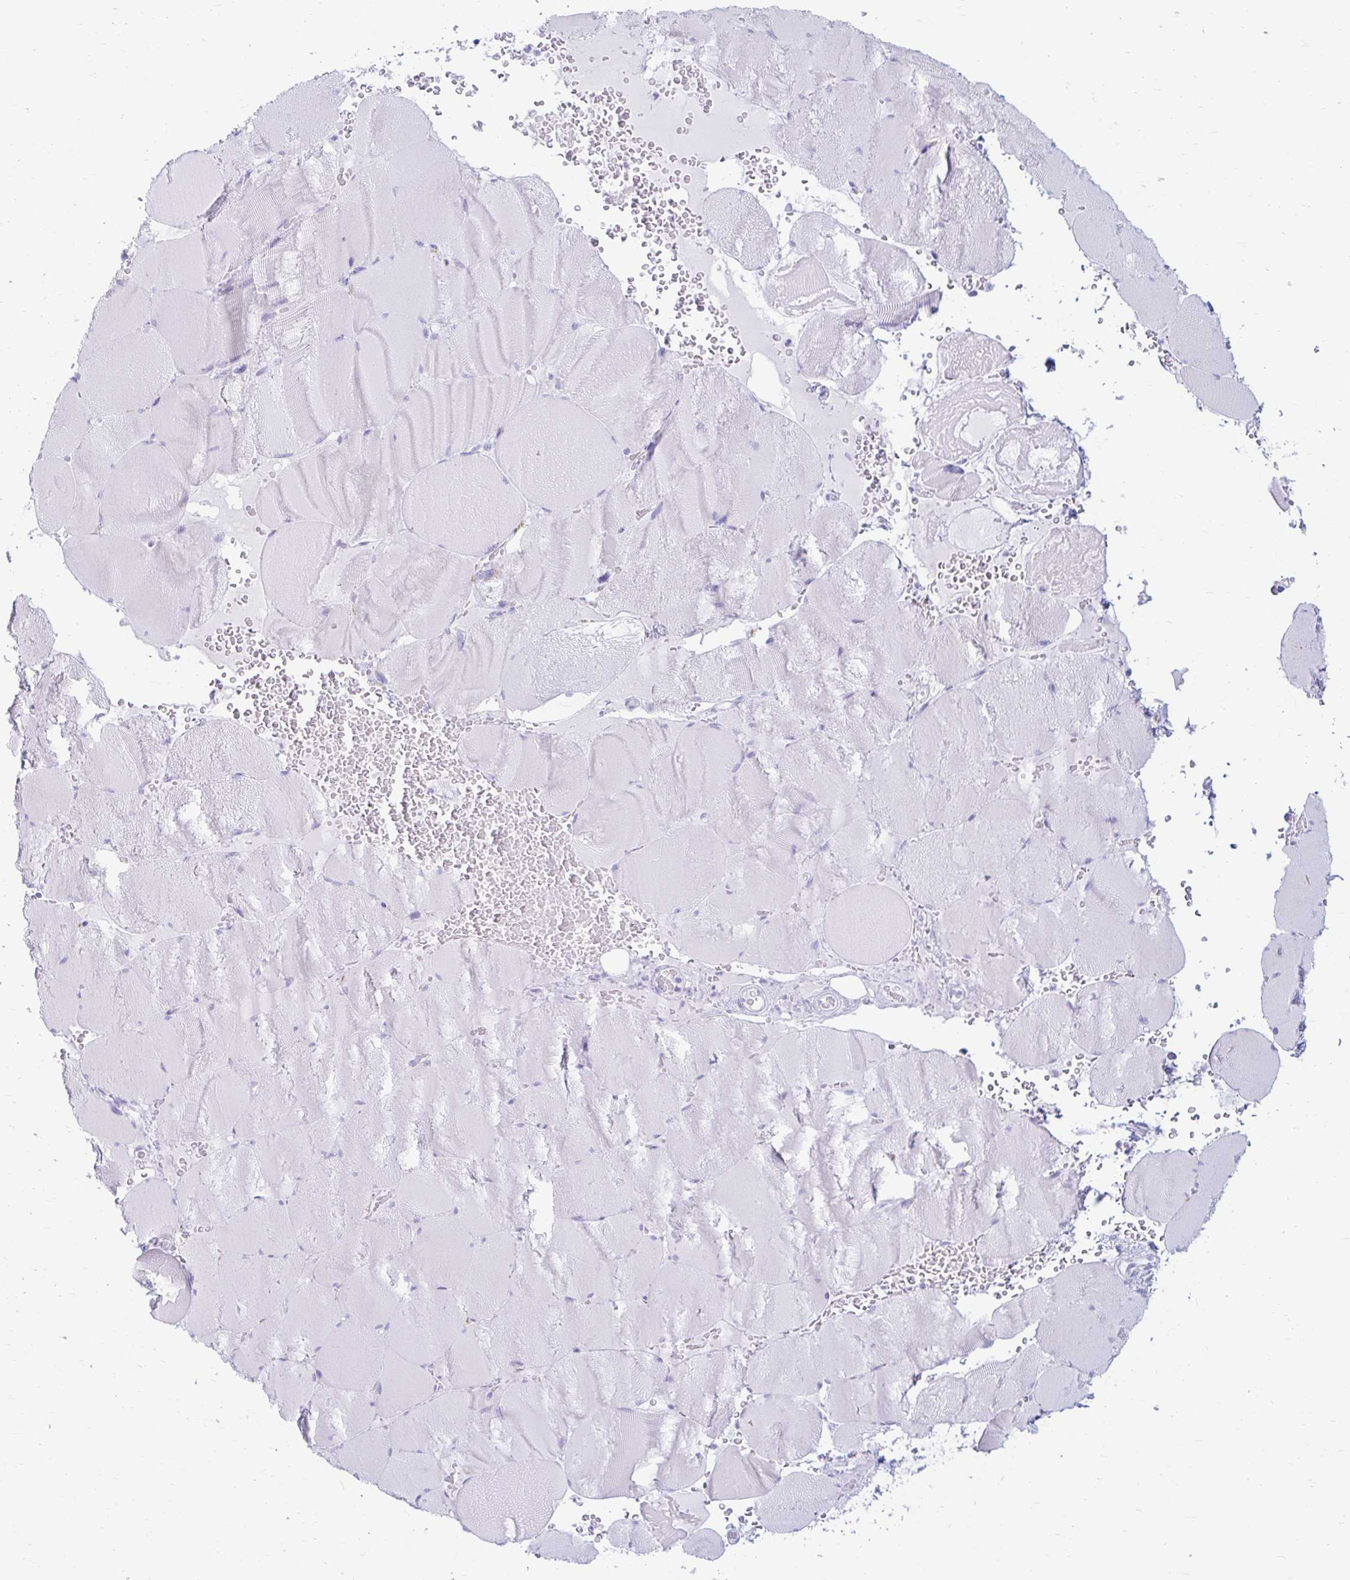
{"staining": {"intensity": "negative", "quantity": "none", "location": "none"}, "tissue": "skeletal muscle", "cell_type": "Myocytes", "image_type": "normal", "snomed": [{"axis": "morphology", "description": "Normal tissue, NOS"}, {"axis": "topography", "description": "Skeletal muscle"}, {"axis": "topography", "description": "Head-Neck"}], "caption": "An immunohistochemistry (IHC) micrograph of unremarkable skeletal muscle is shown. There is no staining in myocytes of skeletal muscle. Brightfield microscopy of immunohistochemistry stained with DAB (brown) and hematoxylin (blue), captured at high magnification.", "gene": "ERICH6", "patient": {"sex": "male", "age": 66}}